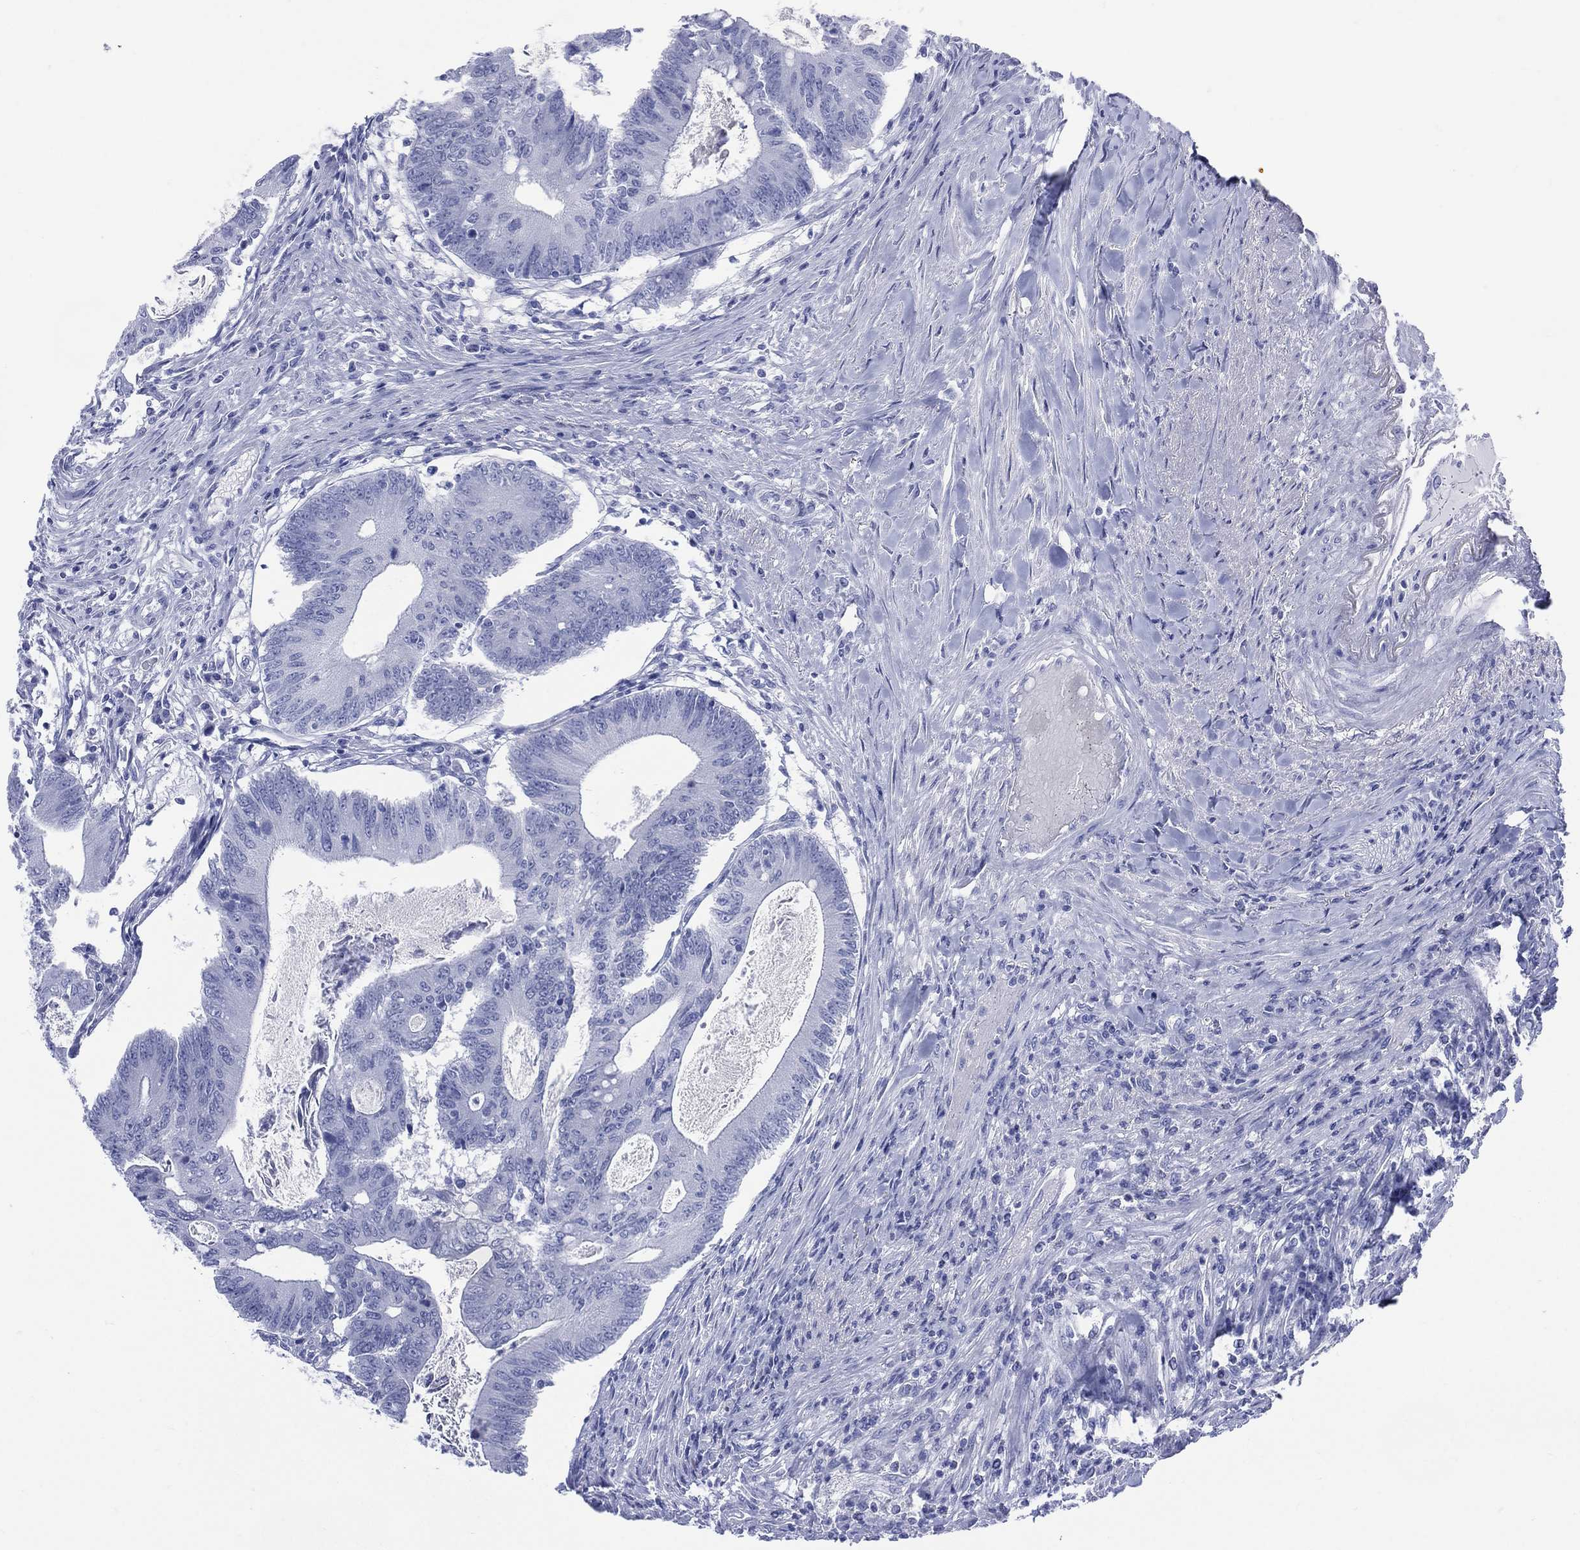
{"staining": {"intensity": "negative", "quantity": "none", "location": "none"}, "tissue": "colorectal cancer", "cell_type": "Tumor cells", "image_type": "cancer", "snomed": [{"axis": "morphology", "description": "Adenocarcinoma, NOS"}, {"axis": "topography", "description": "Colon"}], "caption": "High magnification brightfield microscopy of colorectal cancer (adenocarcinoma) stained with DAB (brown) and counterstained with hematoxylin (blue): tumor cells show no significant expression.", "gene": "LRRD1", "patient": {"sex": "female", "age": 70}}